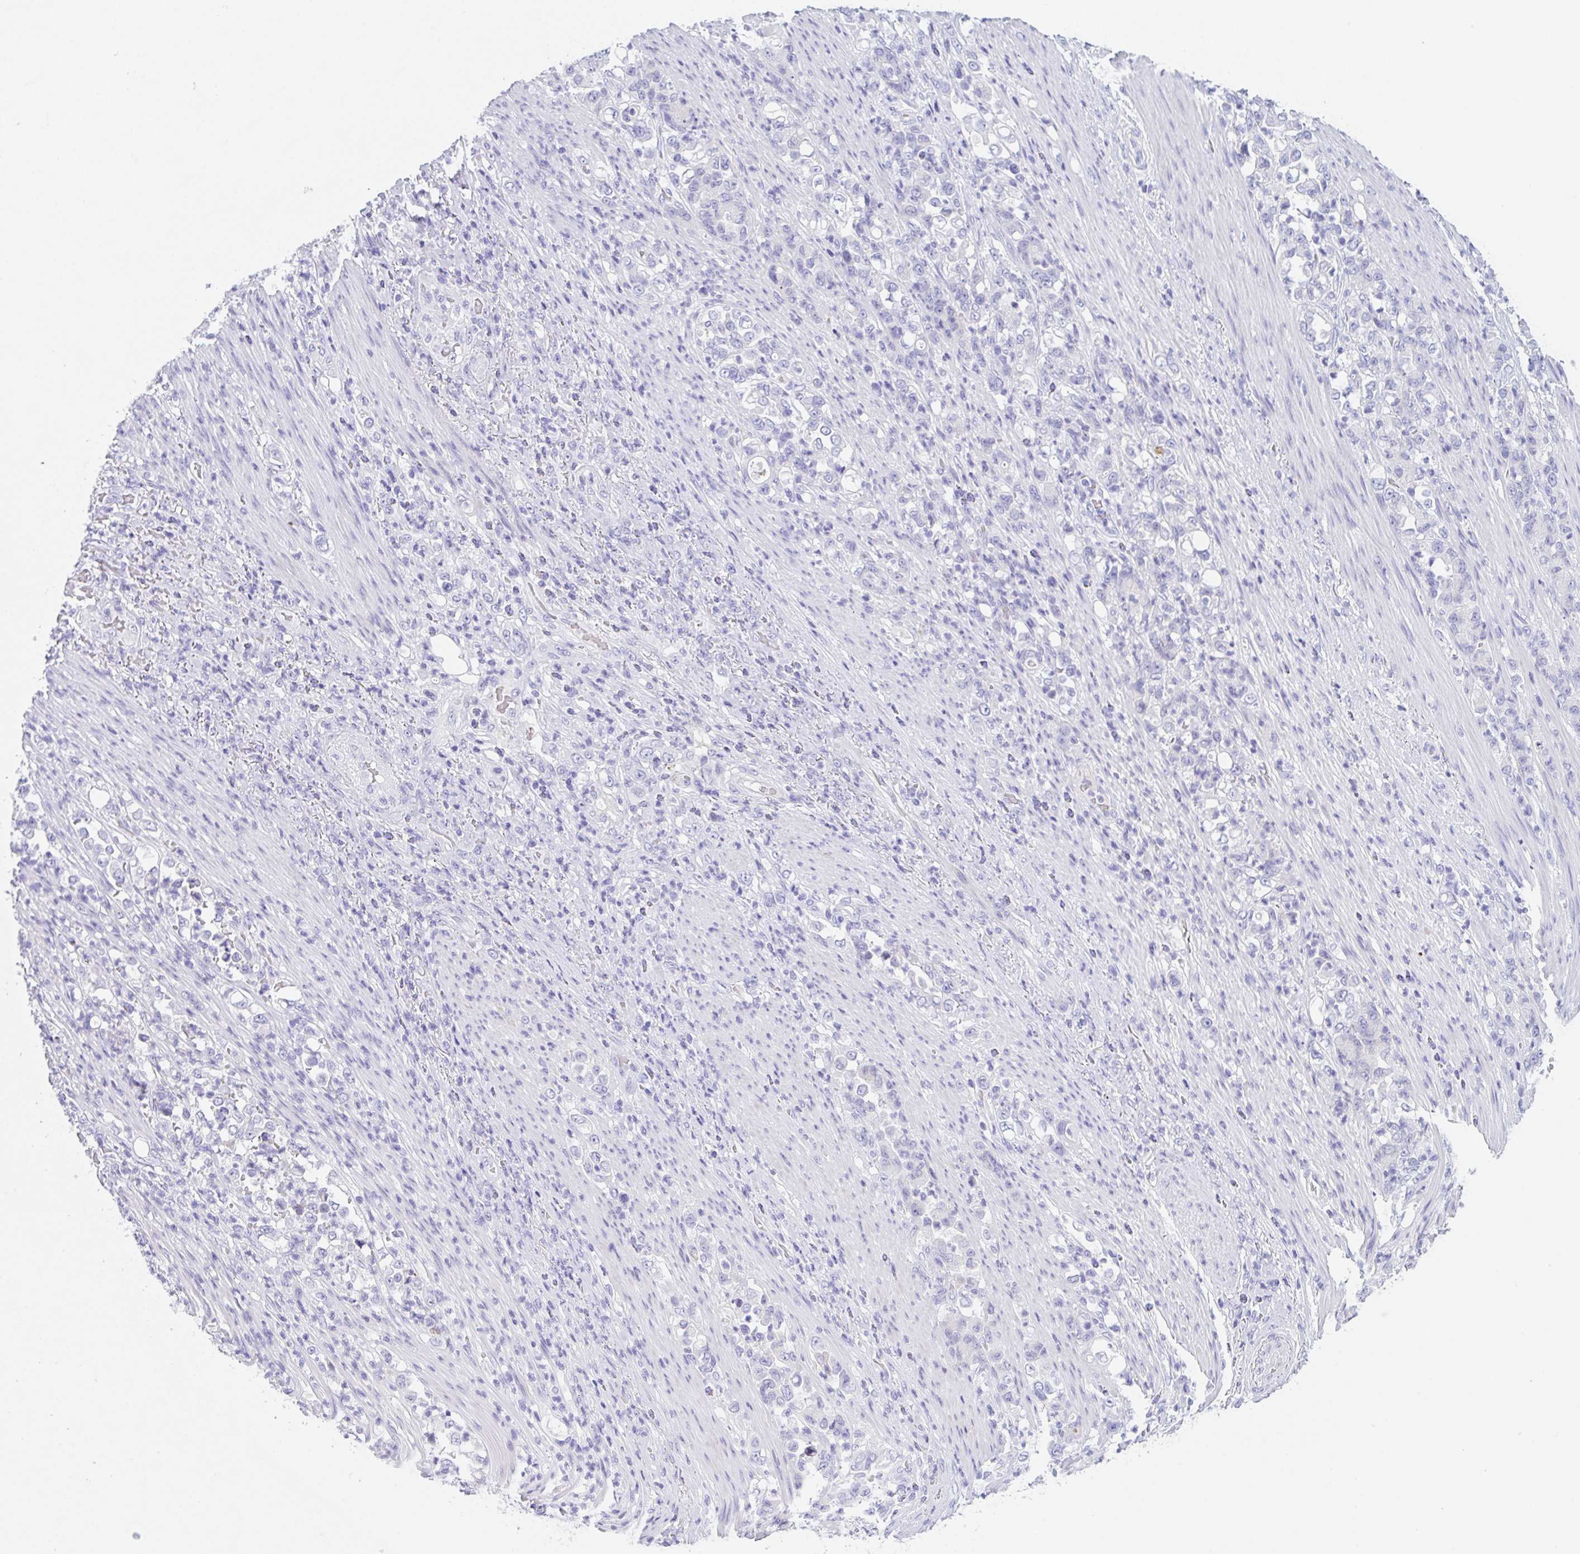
{"staining": {"intensity": "negative", "quantity": "none", "location": "none"}, "tissue": "stomach cancer", "cell_type": "Tumor cells", "image_type": "cancer", "snomed": [{"axis": "morphology", "description": "Normal tissue, NOS"}, {"axis": "morphology", "description": "Adenocarcinoma, NOS"}, {"axis": "topography", "description": "Stomach"}], "caption": "The image shows no significant expression in tumor cells of stomach adenocarcinoma. The staining was performed using DAB to visualize the protein expression in brown, while the nuclei were stained in blue with hematoxylin (Magnification: 20x).", "gene": "KLK8", "patient": {"sex": "female", "age": 79}}